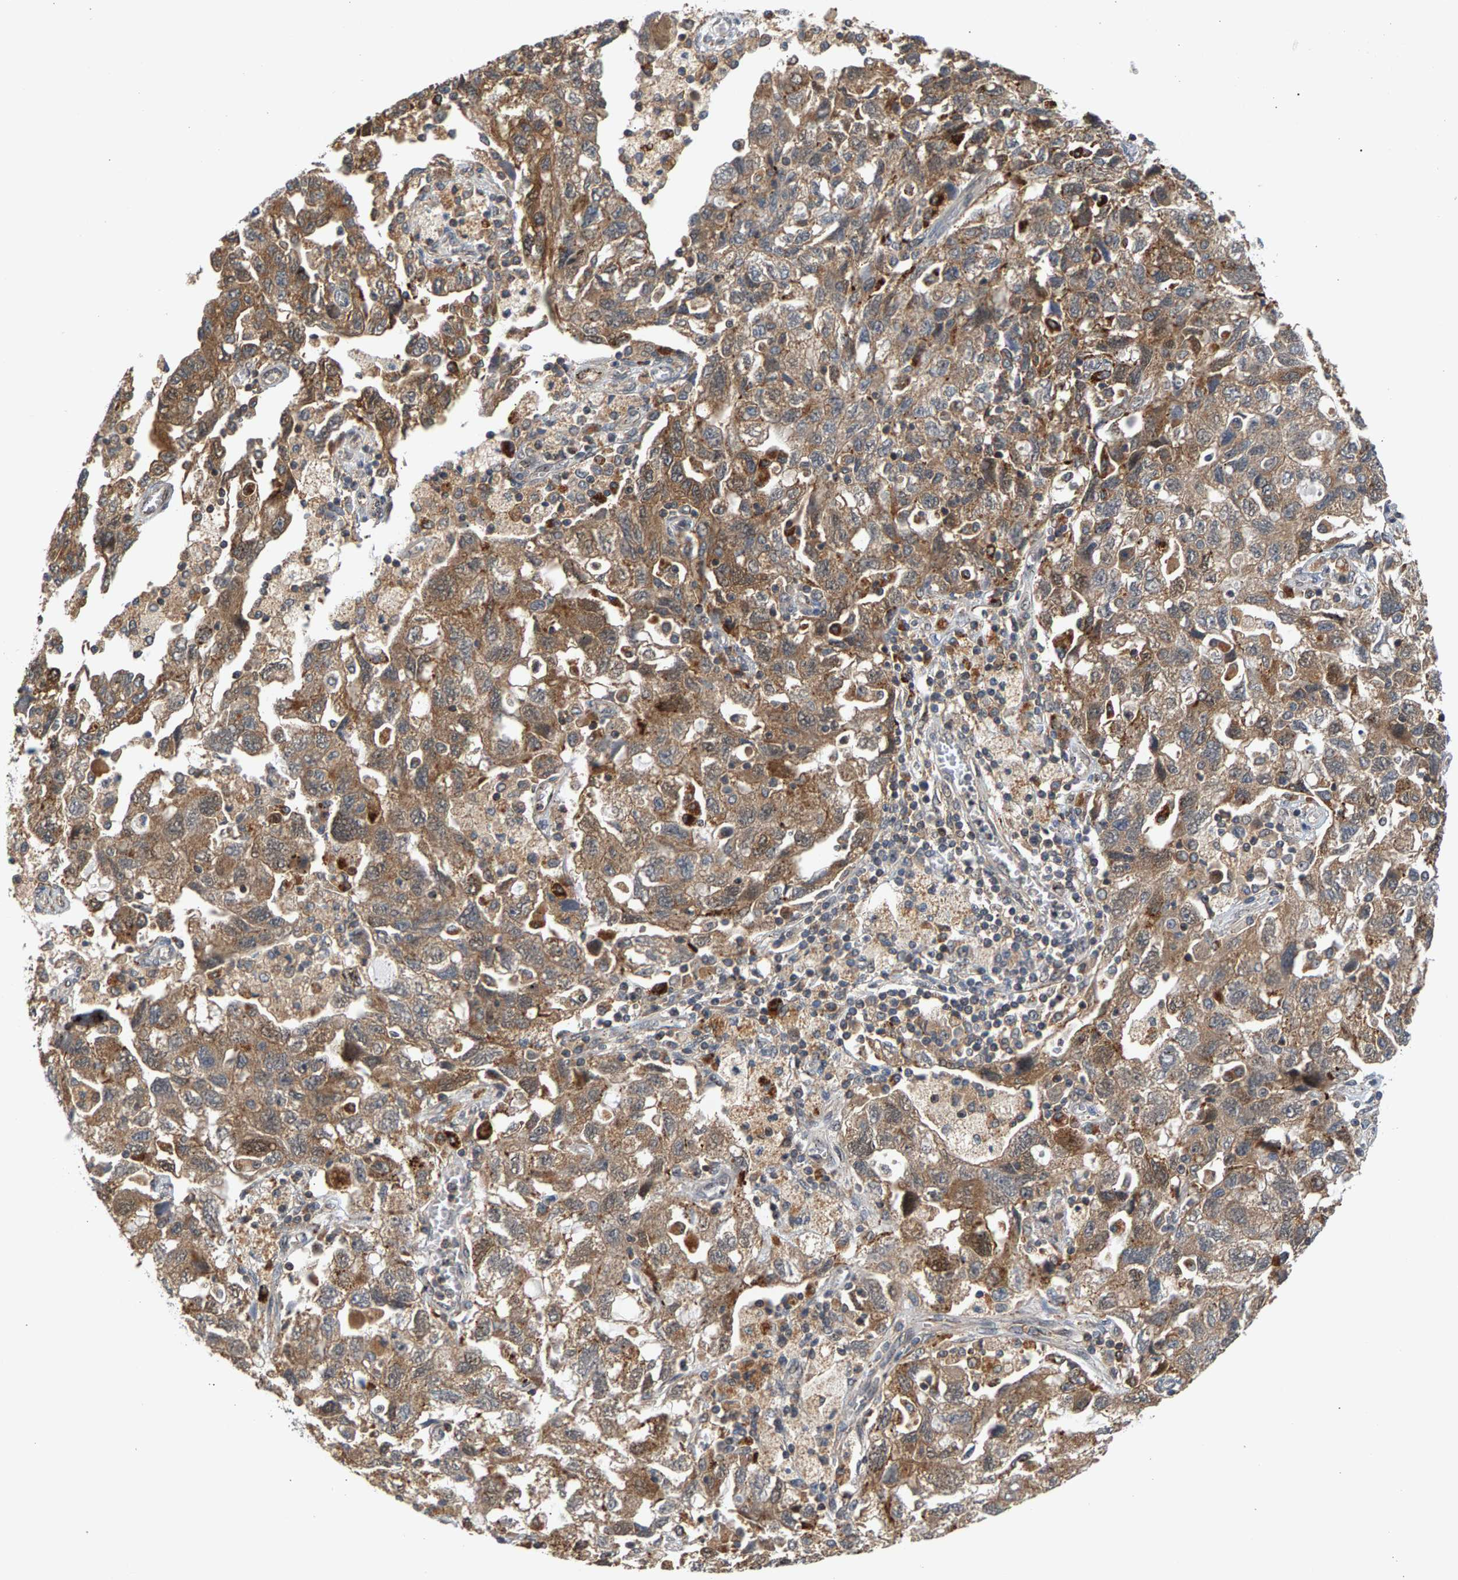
{"staining": {"intensity": "moderate", "quantity": ">75%", "location": "cytoplasmic/membranous"}, "tissue": "ovarian cancer", "cell_type": "Tumor cells", "image_type": "cancer", "snomed": [{"axis": "morphology", "description": "Carcinoma, NOS"}, {"axis": "morphology", "description": "Cystadenocarcinoma, serous, NOS"}, {"axis": "topography", "description": "Ovary"}], "caption": "A brown stain highlights moderate cytoplasmic/membranous positivity of a protein in human serous cystadenocarcinoma (ovarian) tumor cells.", "gene": "MAP2K5", "patient": {"sex": "female", "age": 69}}